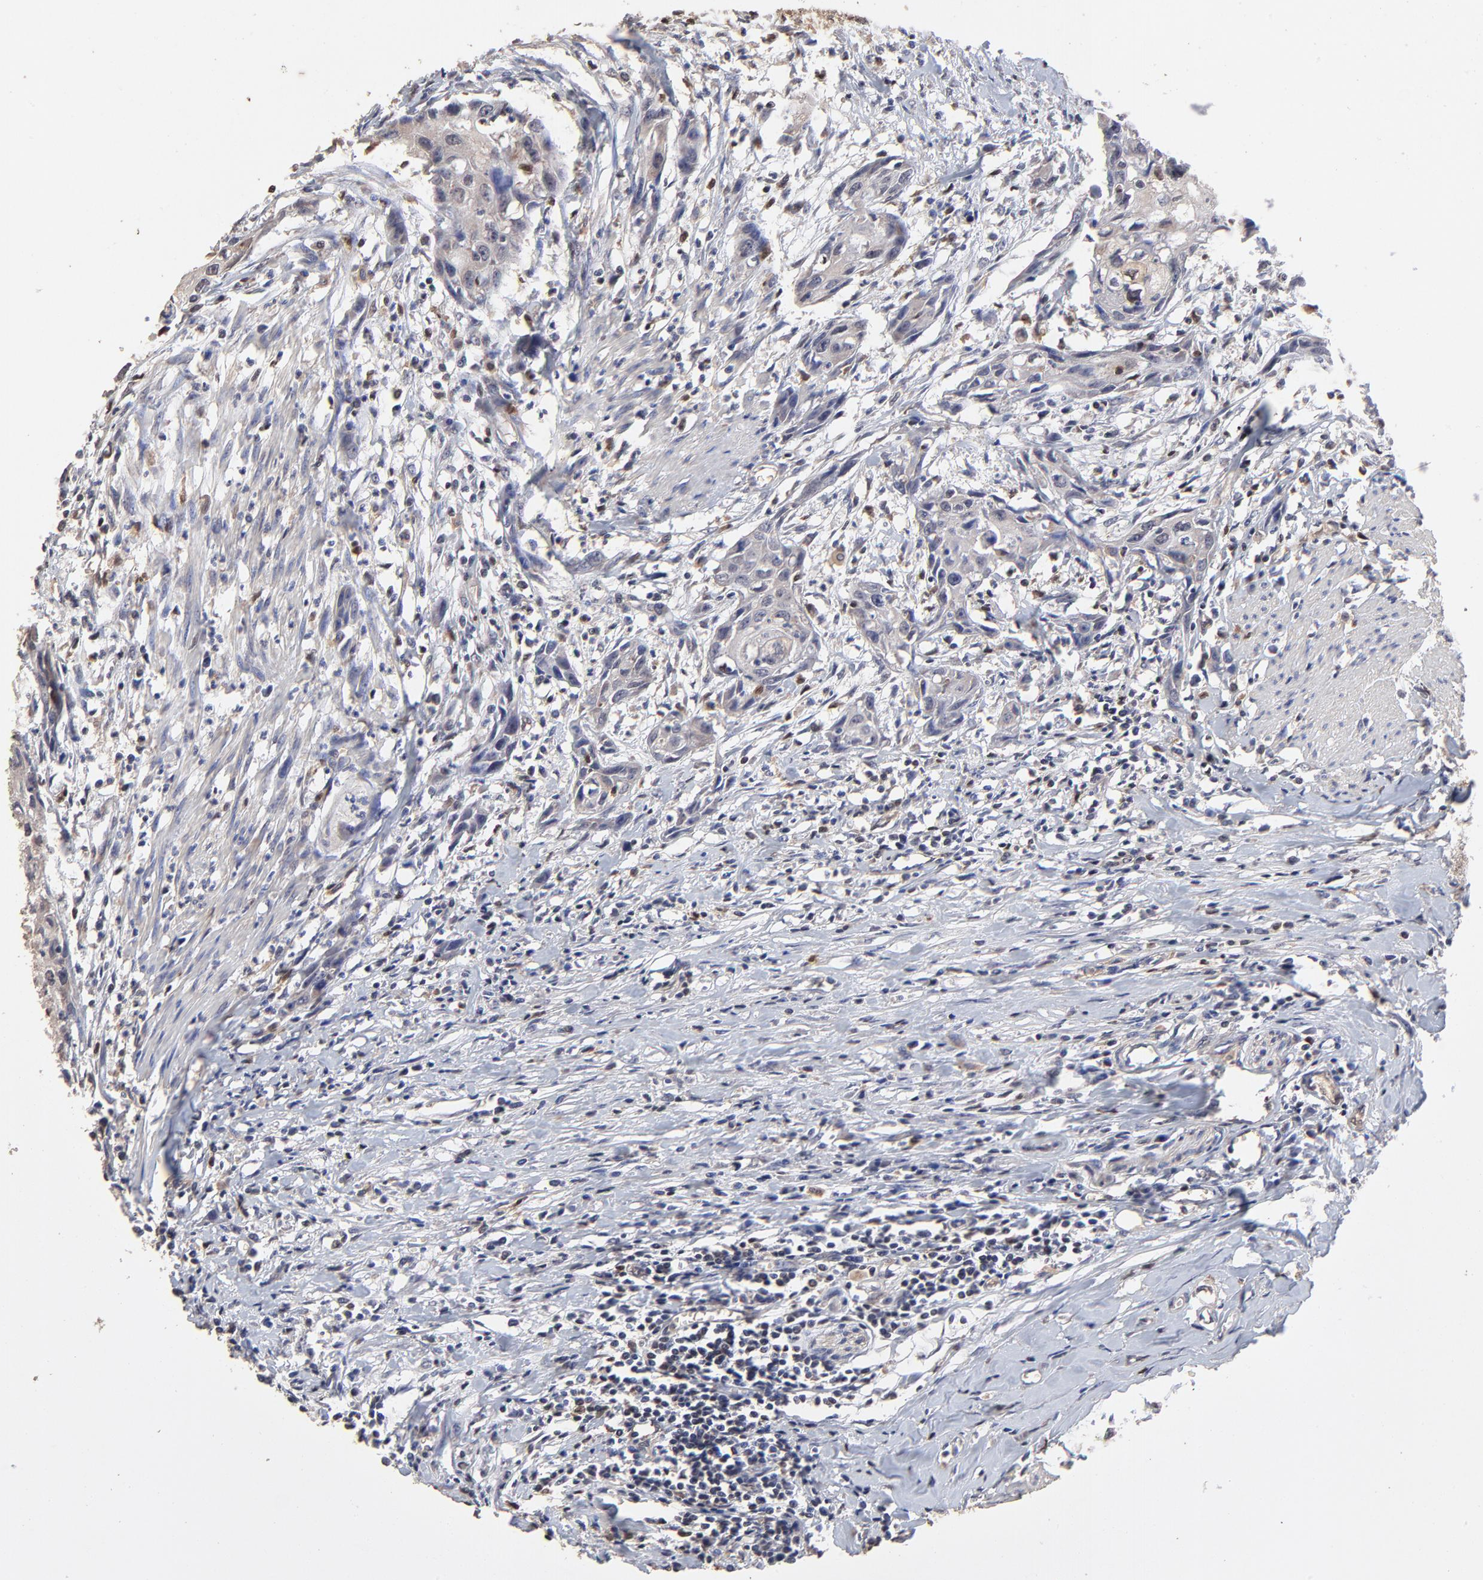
{"staining": {"intensity": "negative", "quantity": "none", "location": "none"}, "tissue": "urothelial cancer", "cell_type": "Tumor cells", "image_type": "cancer", "snomed": [{"axis": "morphology", "description": "Urothelial carcinoma, High grade"}, {"axis": "topography", "description": "Urinary bladder"}], "caption": "This is an immunohistochemistry image of human urothelial cancer. There is no expression in tumor cells.", "gene": "CASP1", "patient": {"sex": "male", "age": 54}}